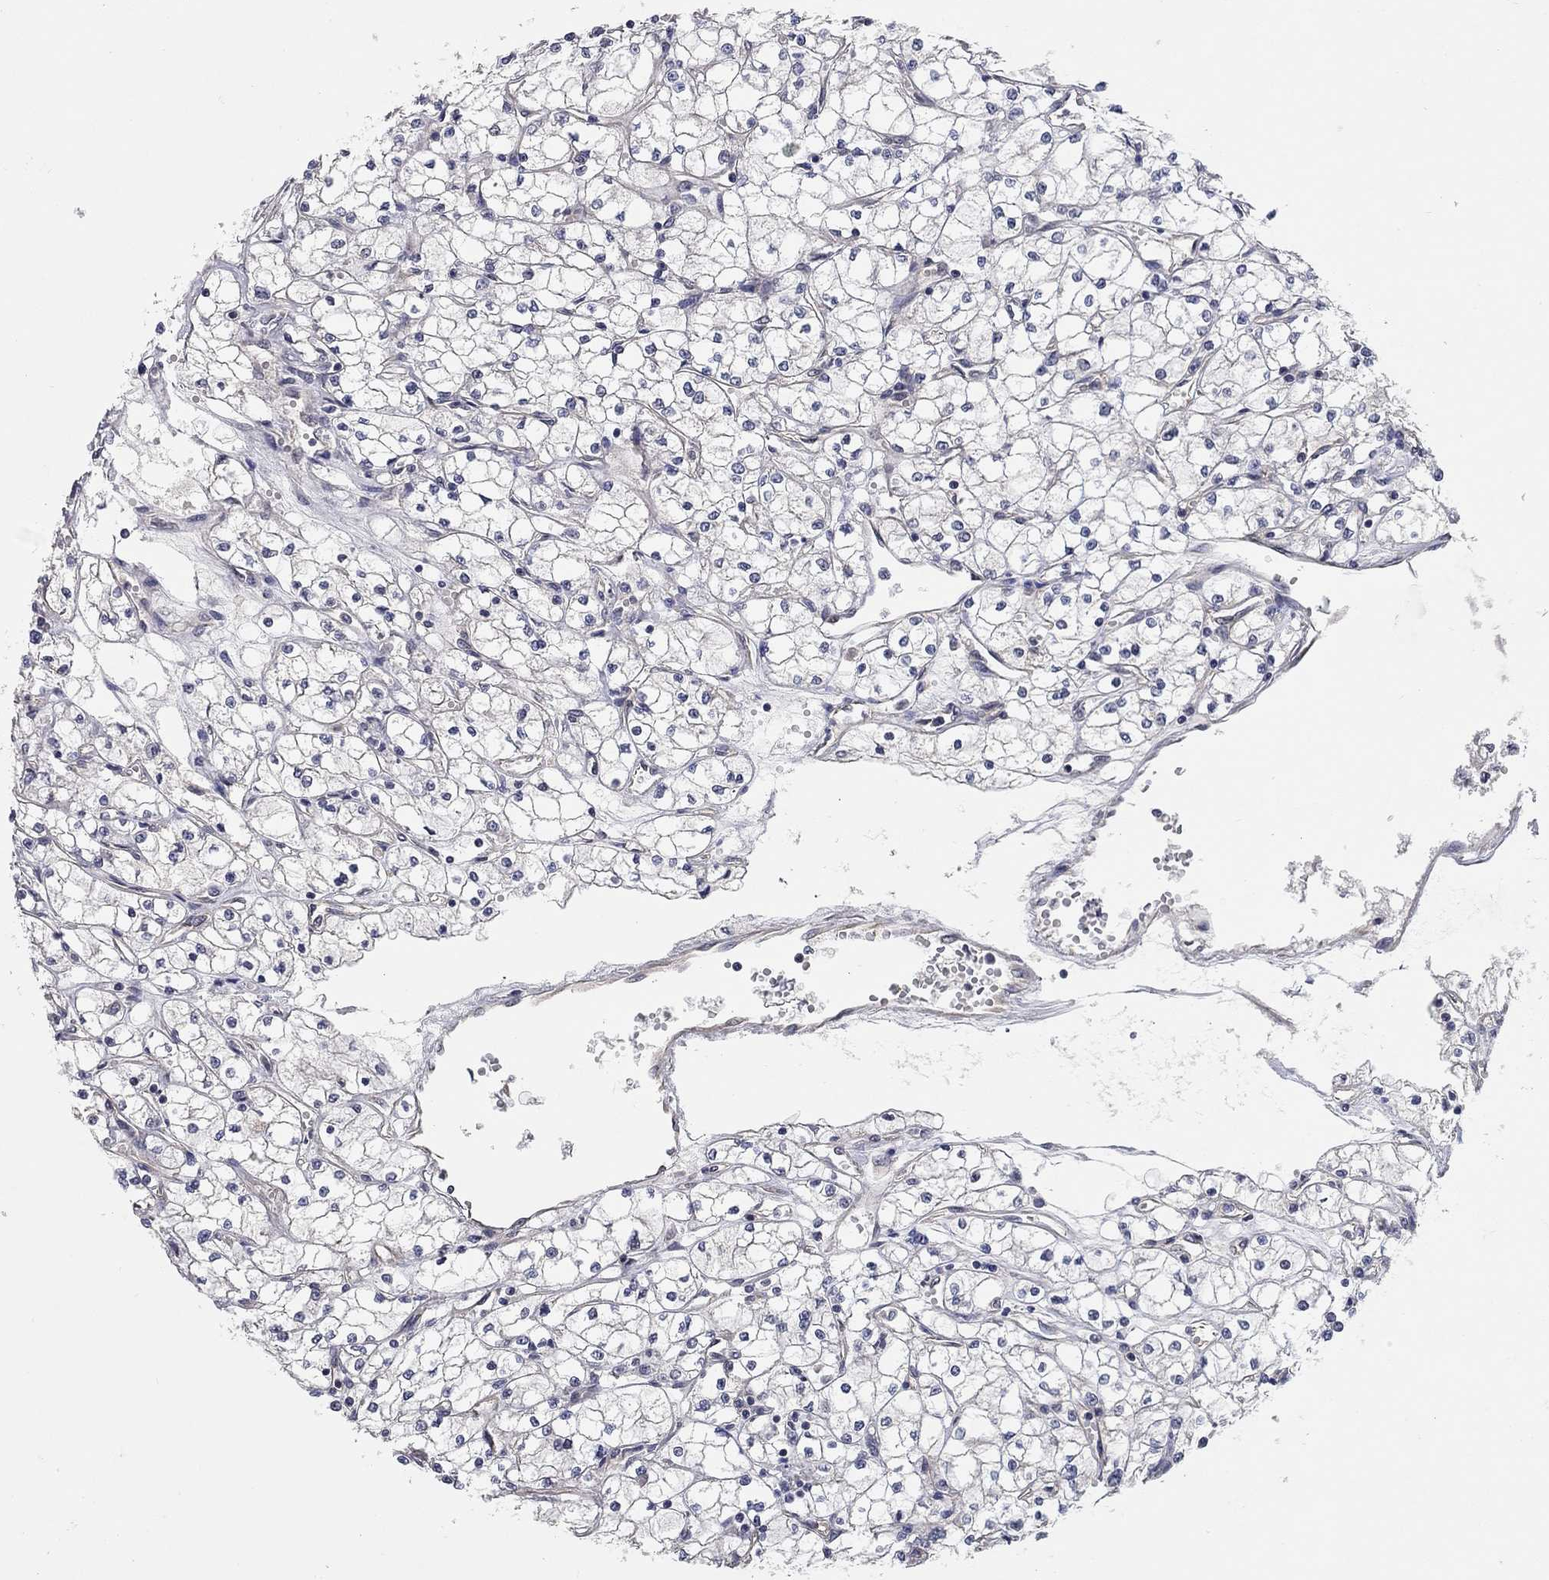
{"staining": {"intensity": "negative", "quantity": "none", "location": "none"}, "tissue": "renal cancer", "cell_type": "Tumor cells", "image_type": "cancer", "snomed": [{"axis": "morphology", "description": "Adenocarcinoma, NOS"}, {"axis": "topography", "description": "Kidney"}], "caption": "Renal cancer stained for a protein using immunohistochemistry (IHC) displays no expression tumor cells.", "gene": "WASF3", "patient": {"sex": "male", "age": 67}}